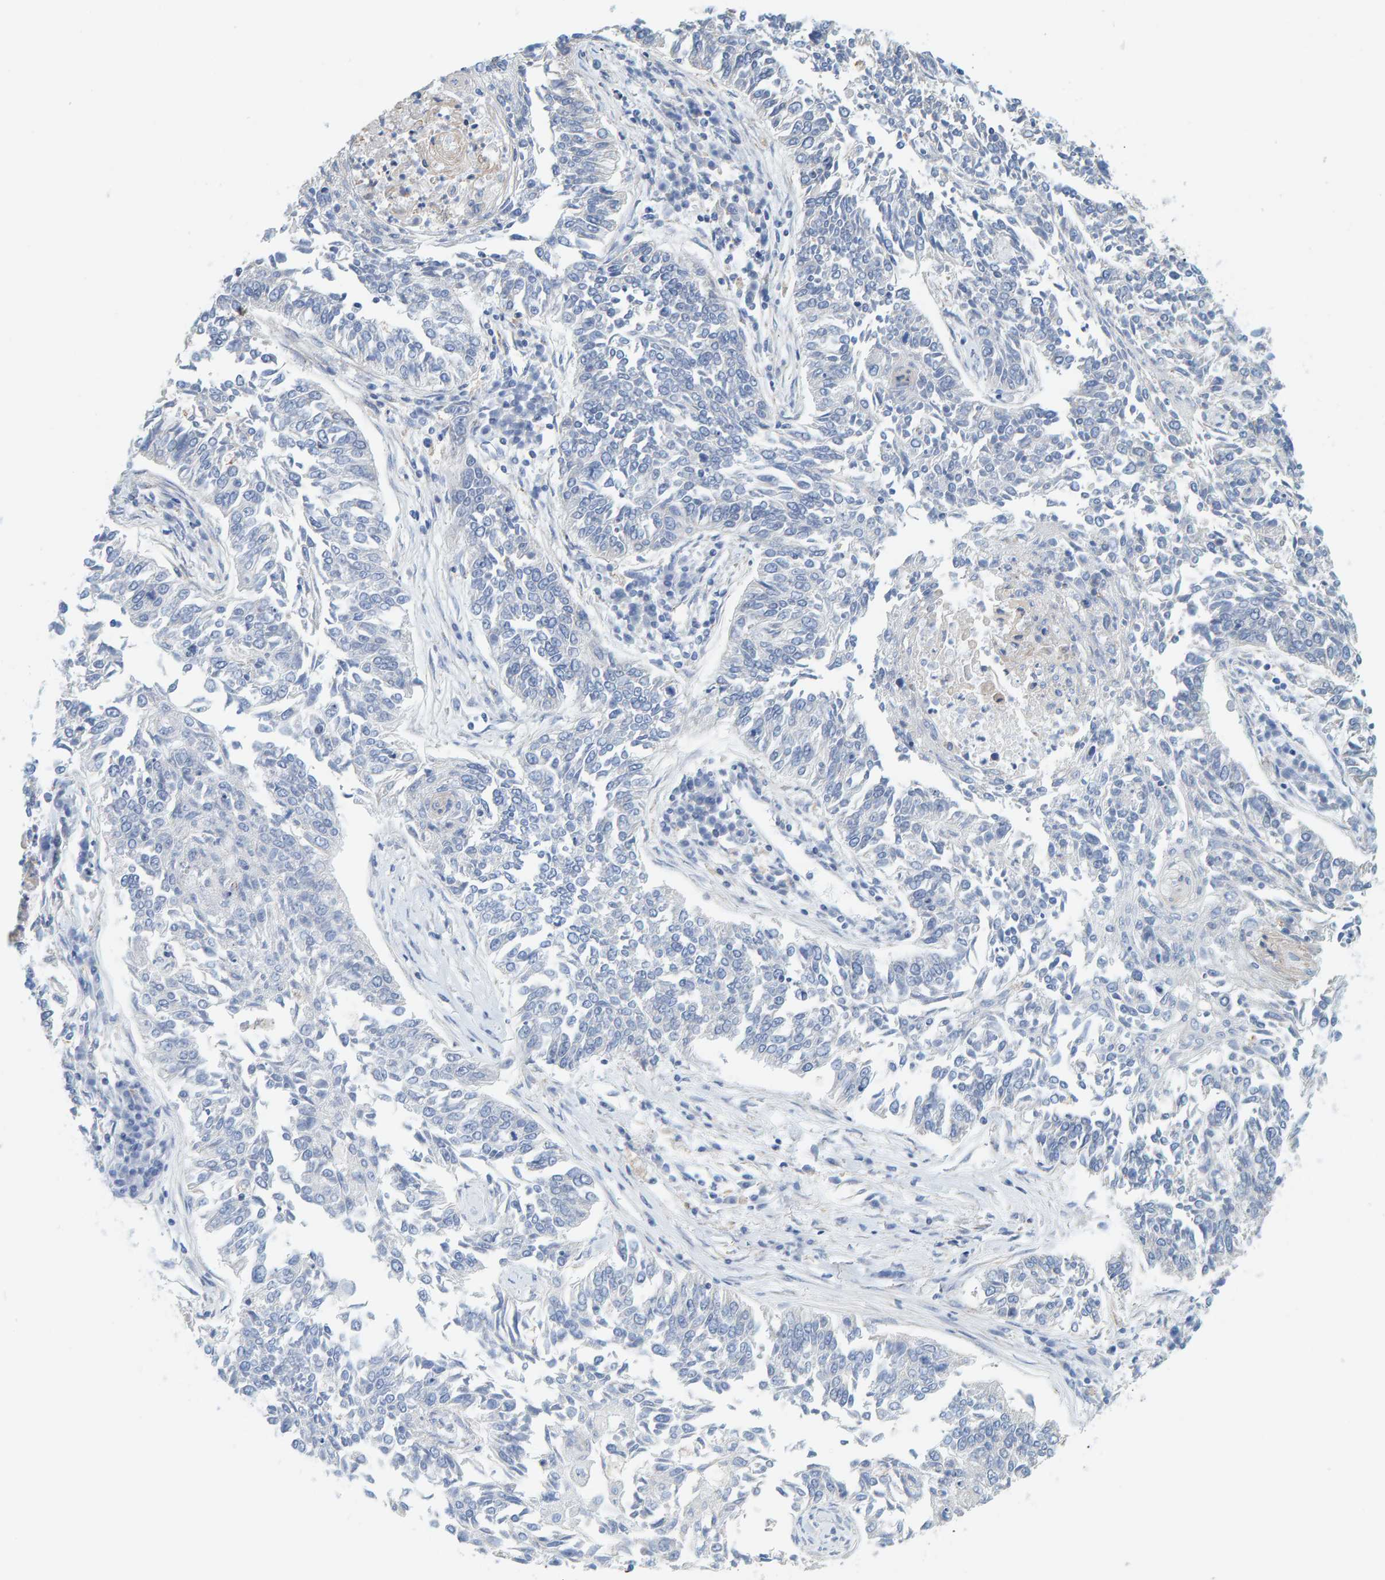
{"staining": {"intensity": "negative", "quantity": "none", "location": "none"}, "tissue": "lung cancer", "cell_type": "Tumor cells", "image_type": "cancer", "snomed": [{"axis": "morphology", "description": "Normal tissue, NOS"}, {"axis": "morphology", "description": "Squamous cell carcinoma, NOS"}, {"axis": "topography", "description": "Cartilage tissue"}, {"axis": "topography", "description": "Bronchus"}, {"axis": "topography", "description": "Lung"}], "caption": "Photomicrograph shows no protein positivity in tumor cells of lung squamous cell carcinoma tissue.", "gene": "MAP1B", "patient": {"sex": "female", "age": 49}}